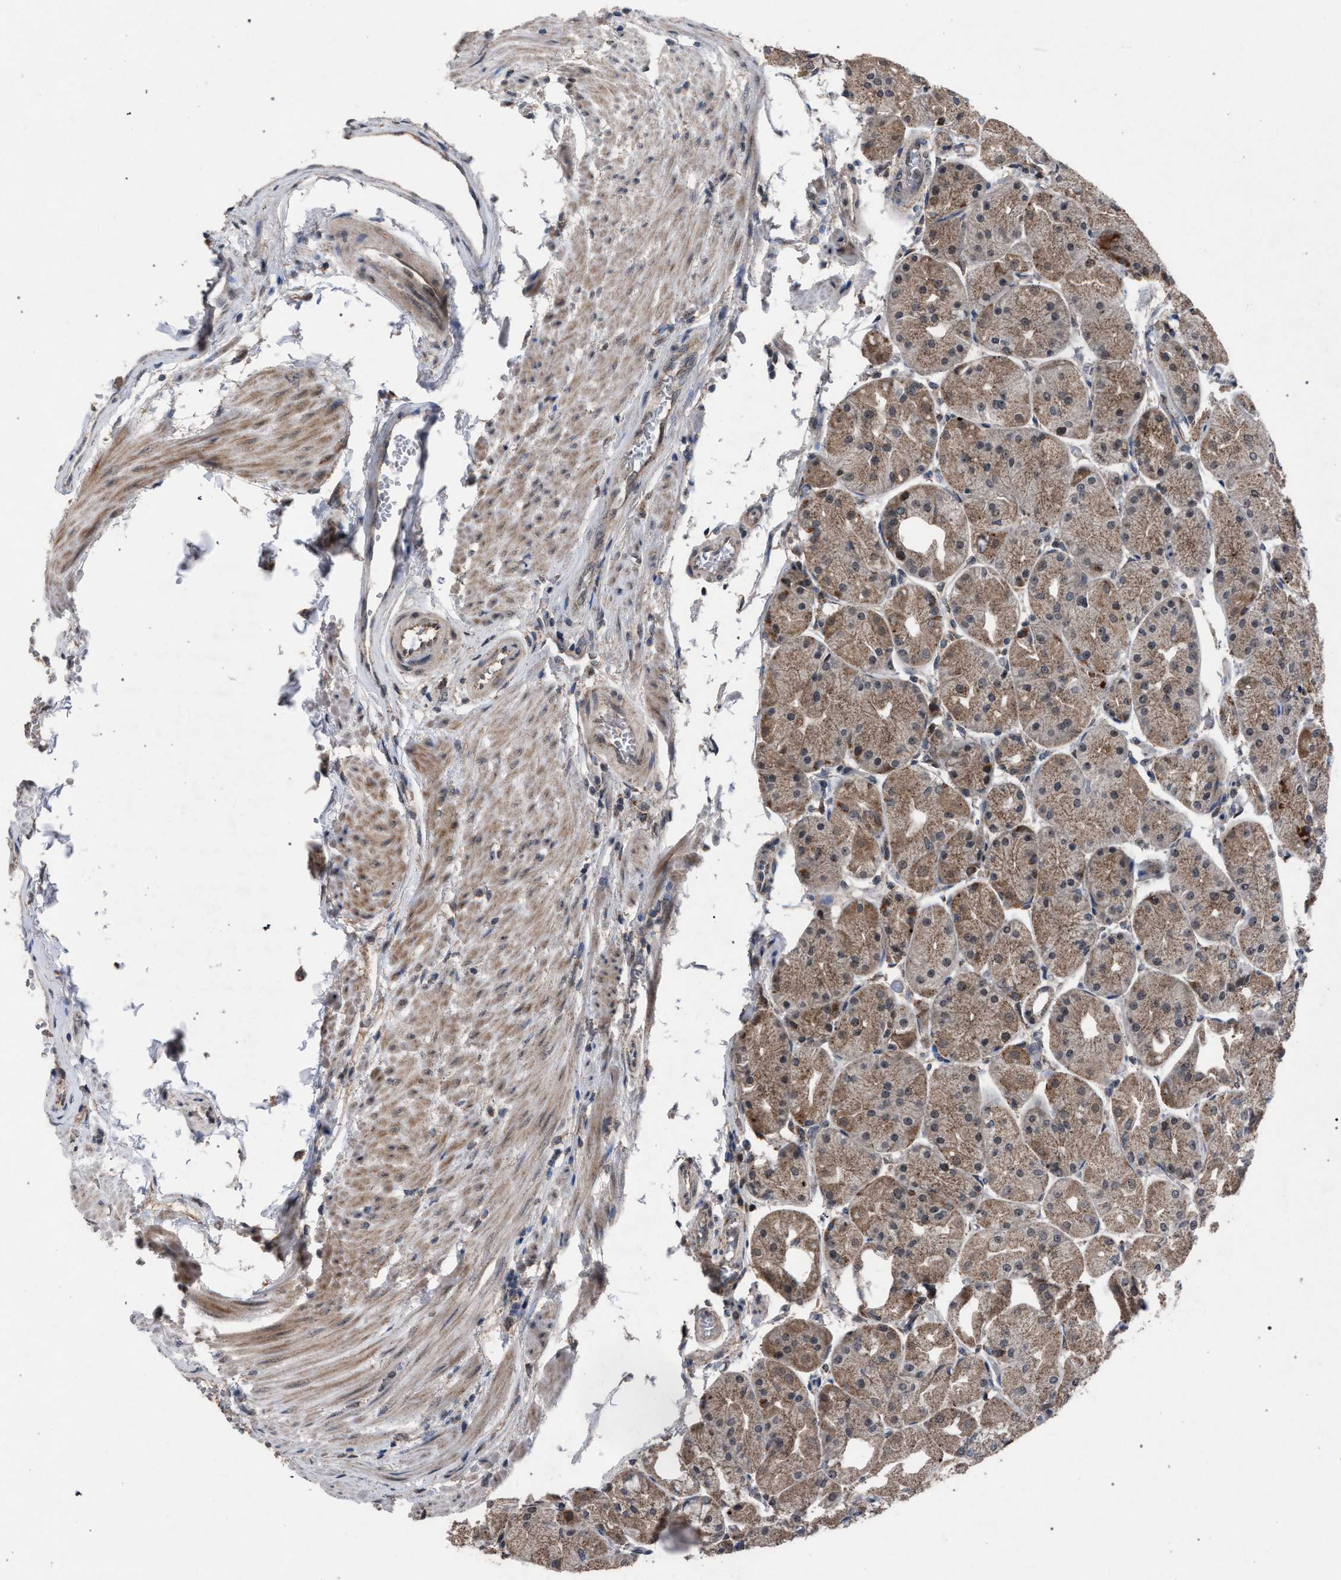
{"staining": {"intensity": "strong", "quantity": "25%-75%", "location": "cytoplasmic/membranous"}, "tissue": "stomach", "cell_type": "Glandular cells", "image_type": "normal", "snomed": [{"axis": "morphology", "description": "Normal tissue, NOS"}, {"axis": "topography", "description": "Stomach, upper"}], "caption": "Immunohistochemistry micrograph of benign human stomach stained for a protein (brown), which shows high levels of strong cytoplasmic/membranous positivity in about 25%-75% of glandular cells.", "gene": "HSD17B4", "patient": {"sex": "male", "age": 72}}